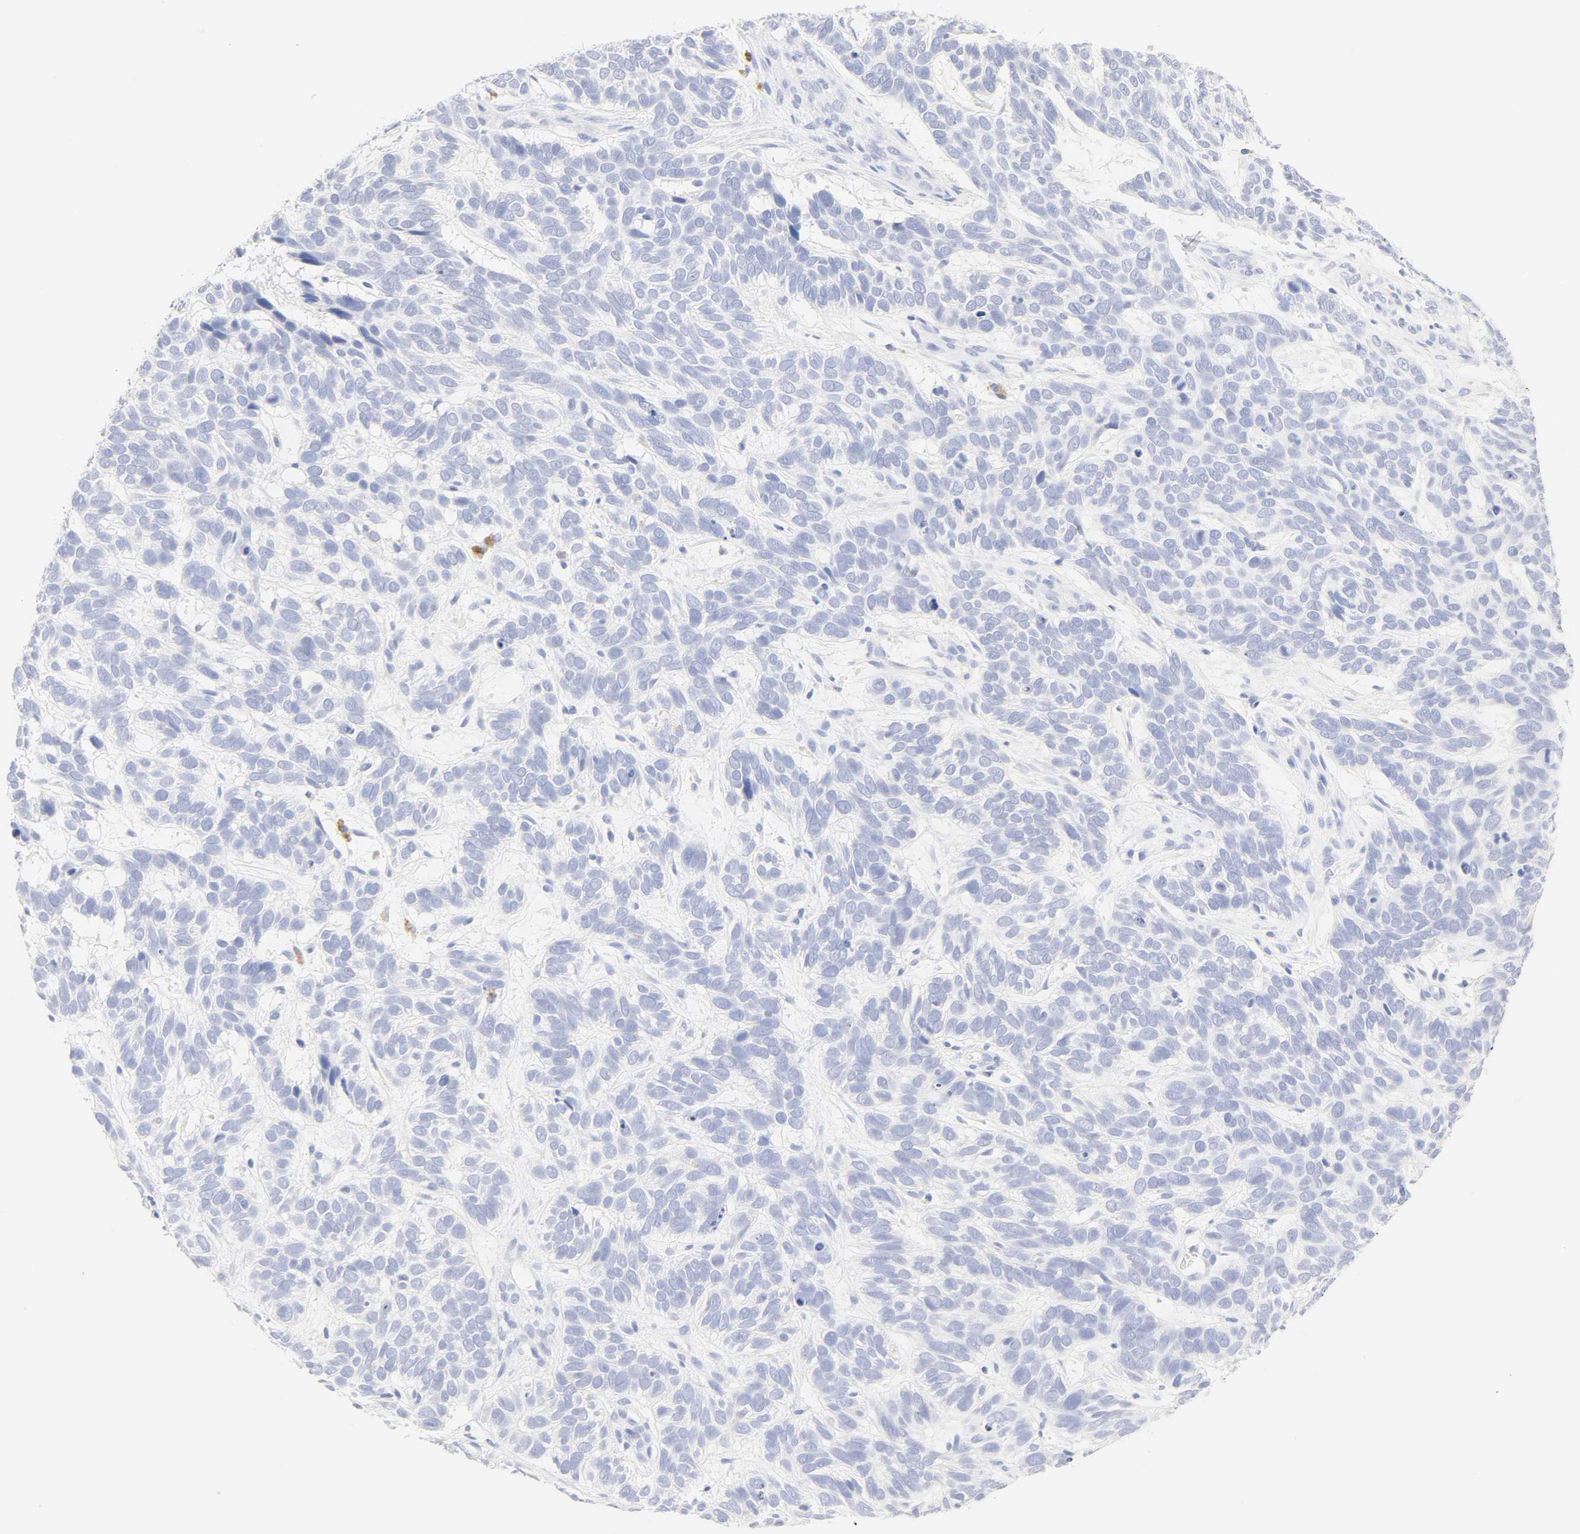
{"staining": {"intensity": "negative", "quantity": "none", "location": "none"}, "tissue": "skin cancer", "cell_type": "Tumor cells", "image_type": "cancer", "snomed": [{"axis": "morphology", "description": "Basal cell carcinoma"}, {"axis": "topography", "description": "Skin"}], "caption": "Skin cancer (basal cell carcinoma) stained for a protein using IHC reveals no staining tumor cells.", "gene": "SLCO1B3", "patient": {"sex": "male", "age": 87}}